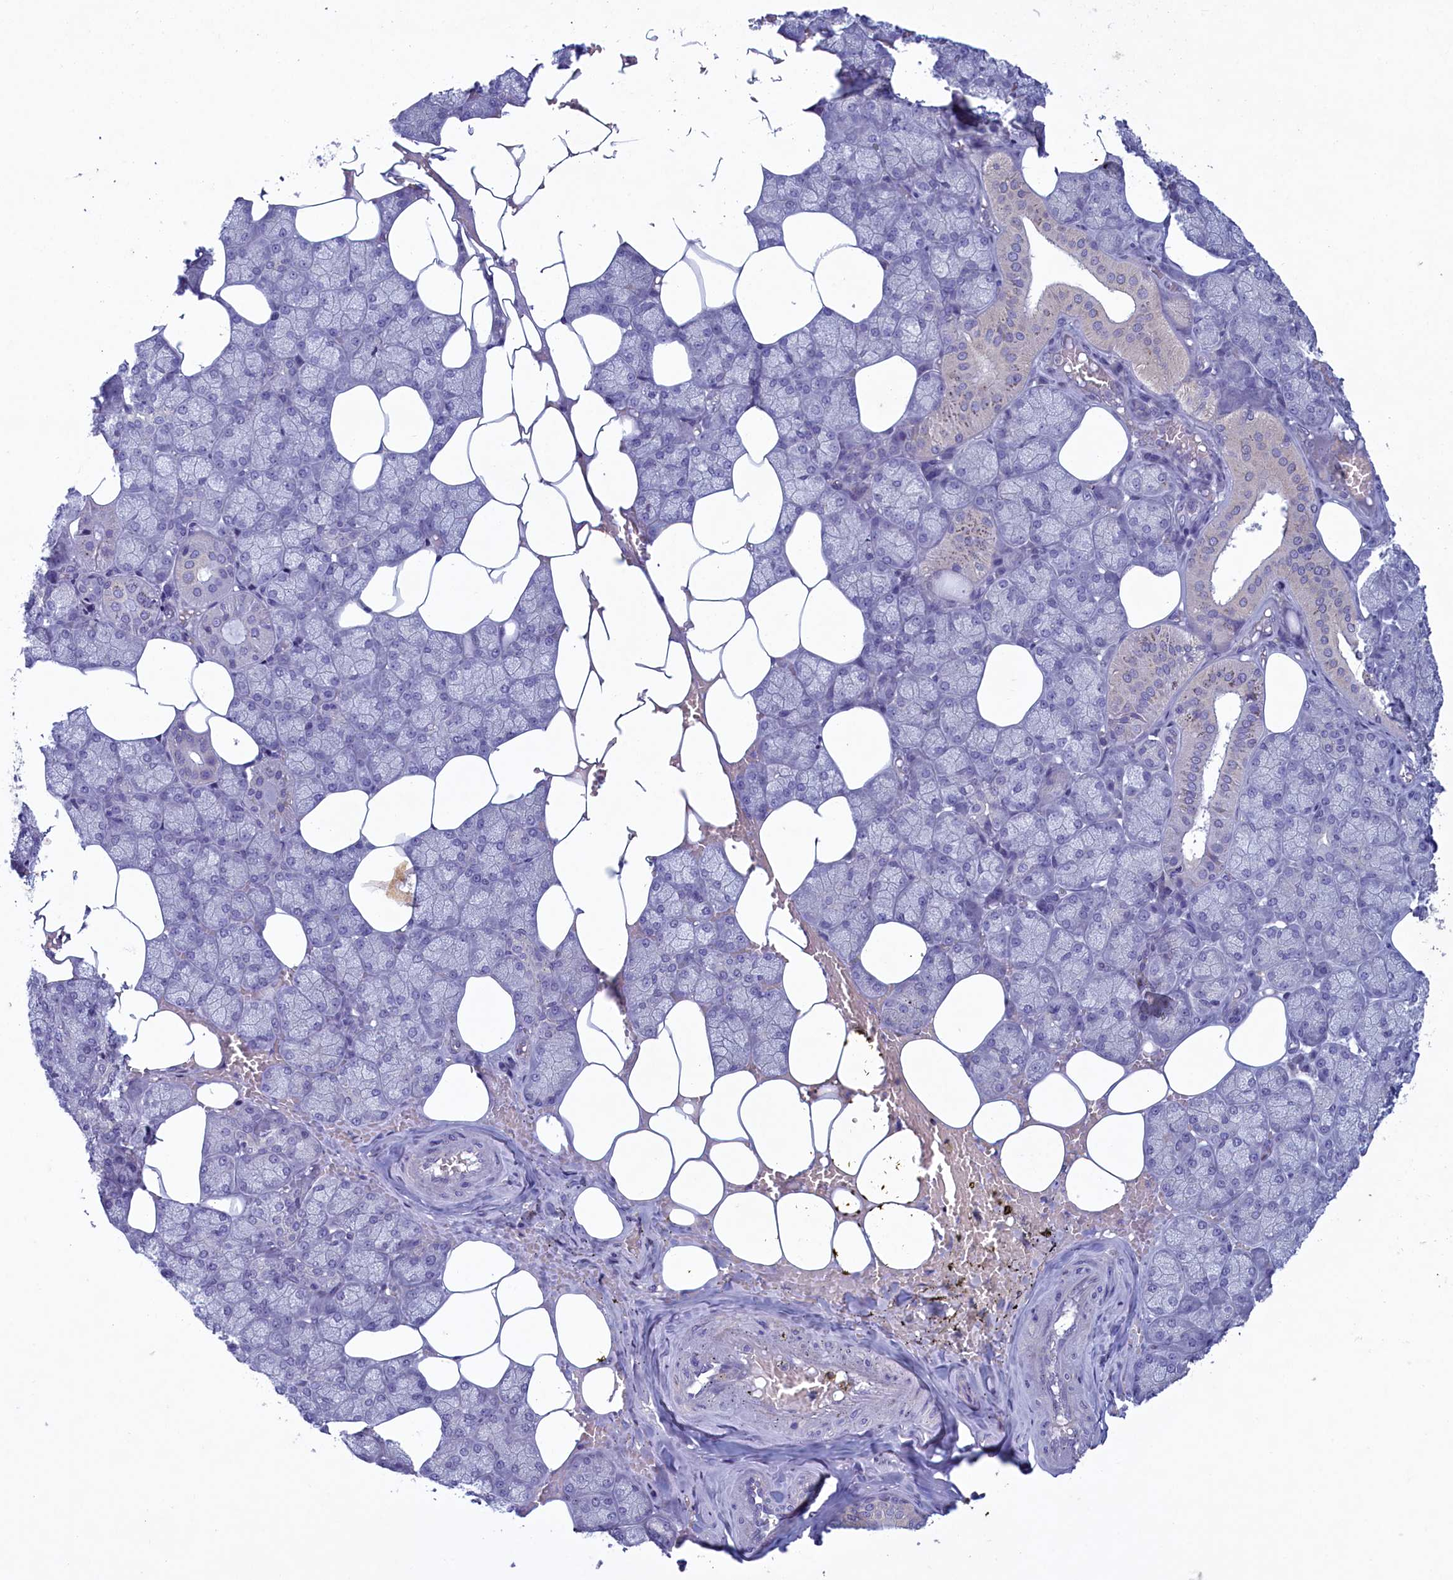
{"staining": {"intensity": "negative", "quantity": "none", "location": "none"}, "tissue": "salivary gland", "cell_type": "Glandular cells", "image_type": "normal", "snomed": [{"axis": "morphology", "description": "Normal tissue, NOS"}, {"axis": "topography", "description": "Salivary gland"}], "caption": "Micrograph shows no significant protein expression in glandular cells of normal salivary gland. (DAB immunohistochemistry visualized using brightfield microscopy, high magnification).", "gene": "PLEKHG6", "patient": {"sex": "male", "age": 62}}